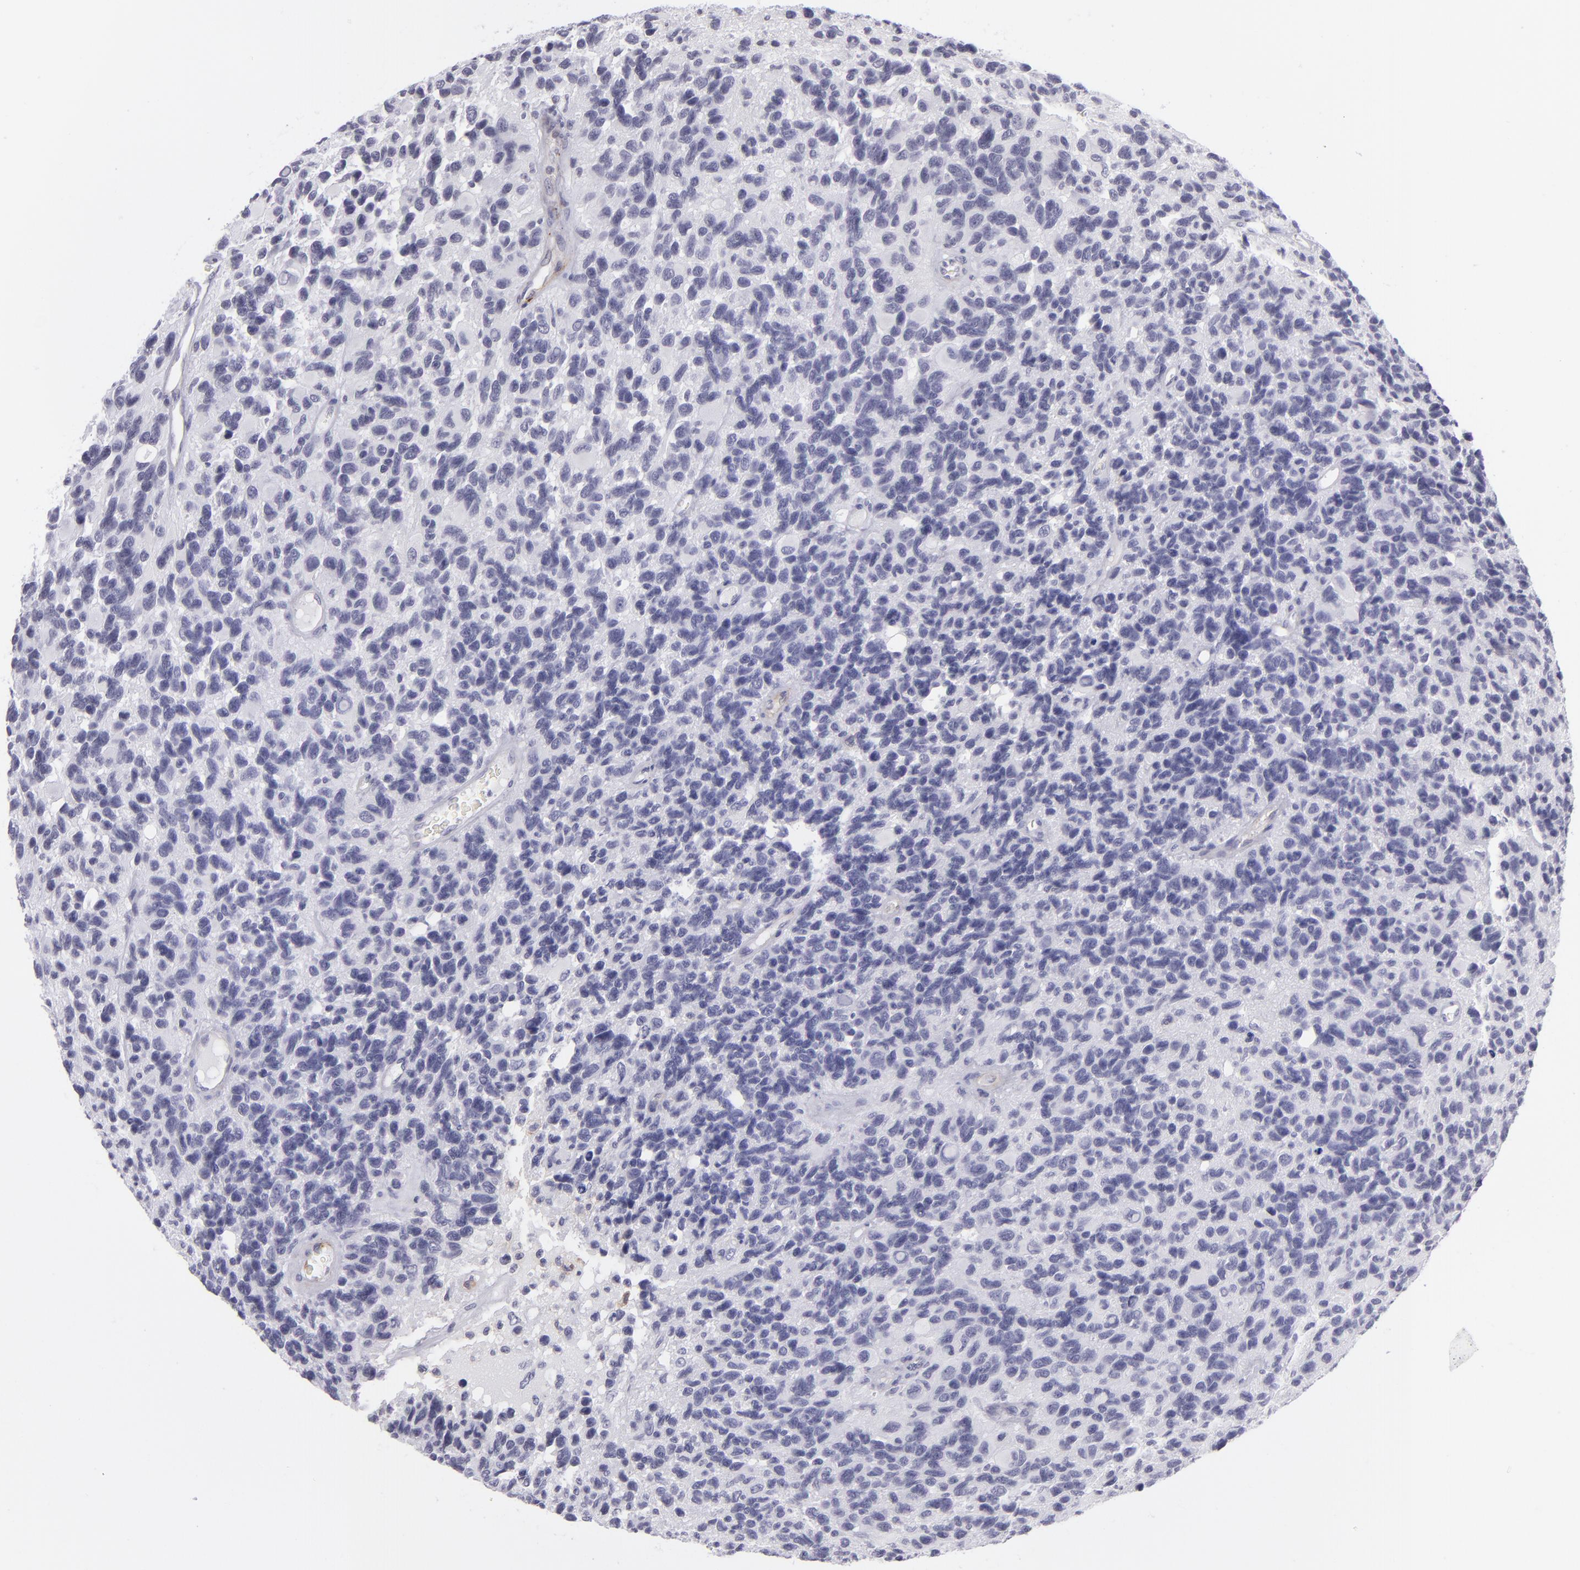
{"staining": {"intensity": "negative", "quantity": "none", "location": "none"}, "tissue": "glioma", "cell_type": "Tumor cells", "image_type": "cancer", "snomed": [{"axis": "morphology", "description": "Glioma, malignant, High grade"}, {"axis": "topography", "description": "Brain"}], "caption": "High power microscopy photomicrograph of an IHC photomicrograph of high-grade glioma (malignant), revealing no significant expression in tumor cells. (Stains: DAB immunohistochemistry with hematoxylin counter stain, Microscopy: brightfield microscopy at high magnification).", "gene": "THBD", "patient": {"sex": "male", "age": 77}}